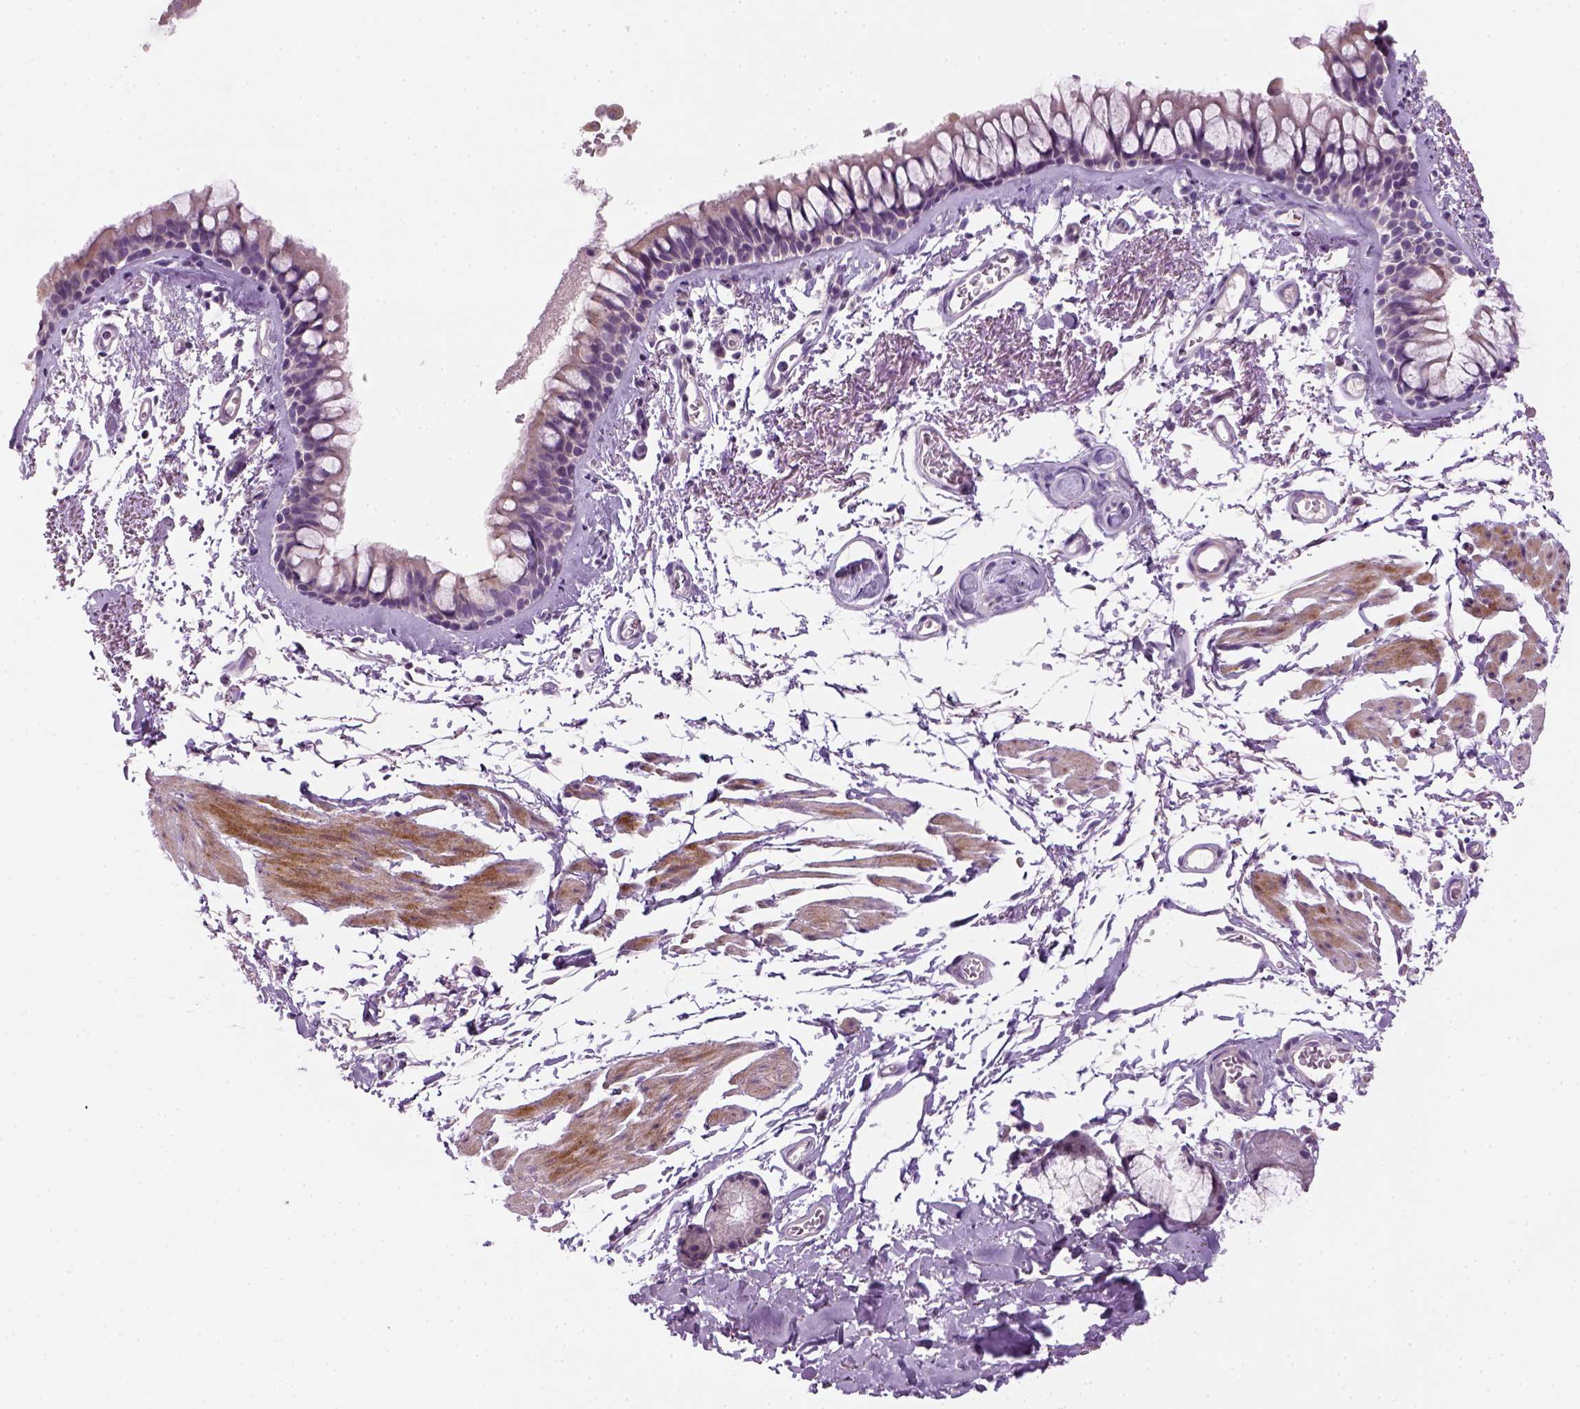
{"staining": {"intensity": "negative", "quantity": "none", "location": "none"}, "tissue": "bronchus", "cell_type": "Respiratory epithelial cells", "image_type": "normal", "snomed": [{"axis": "morphology", "description": "Normal tissue, NOS"}, {"axis": "topography", "description": "Cartilage tissue"}, {"axis": "topography", "description": "Bronchus"}], "caption": "The IHC histopathology image has no significant expression in respiratory epithelial cells of bronchus. The staining was performed using DAB to visualize the protein expression in brown, while the nuclei were stained in blue with hematoxylin (Magnification: 20x).", "gene": "NUDT6", "patient": {"sex": "female", "age": 79}}